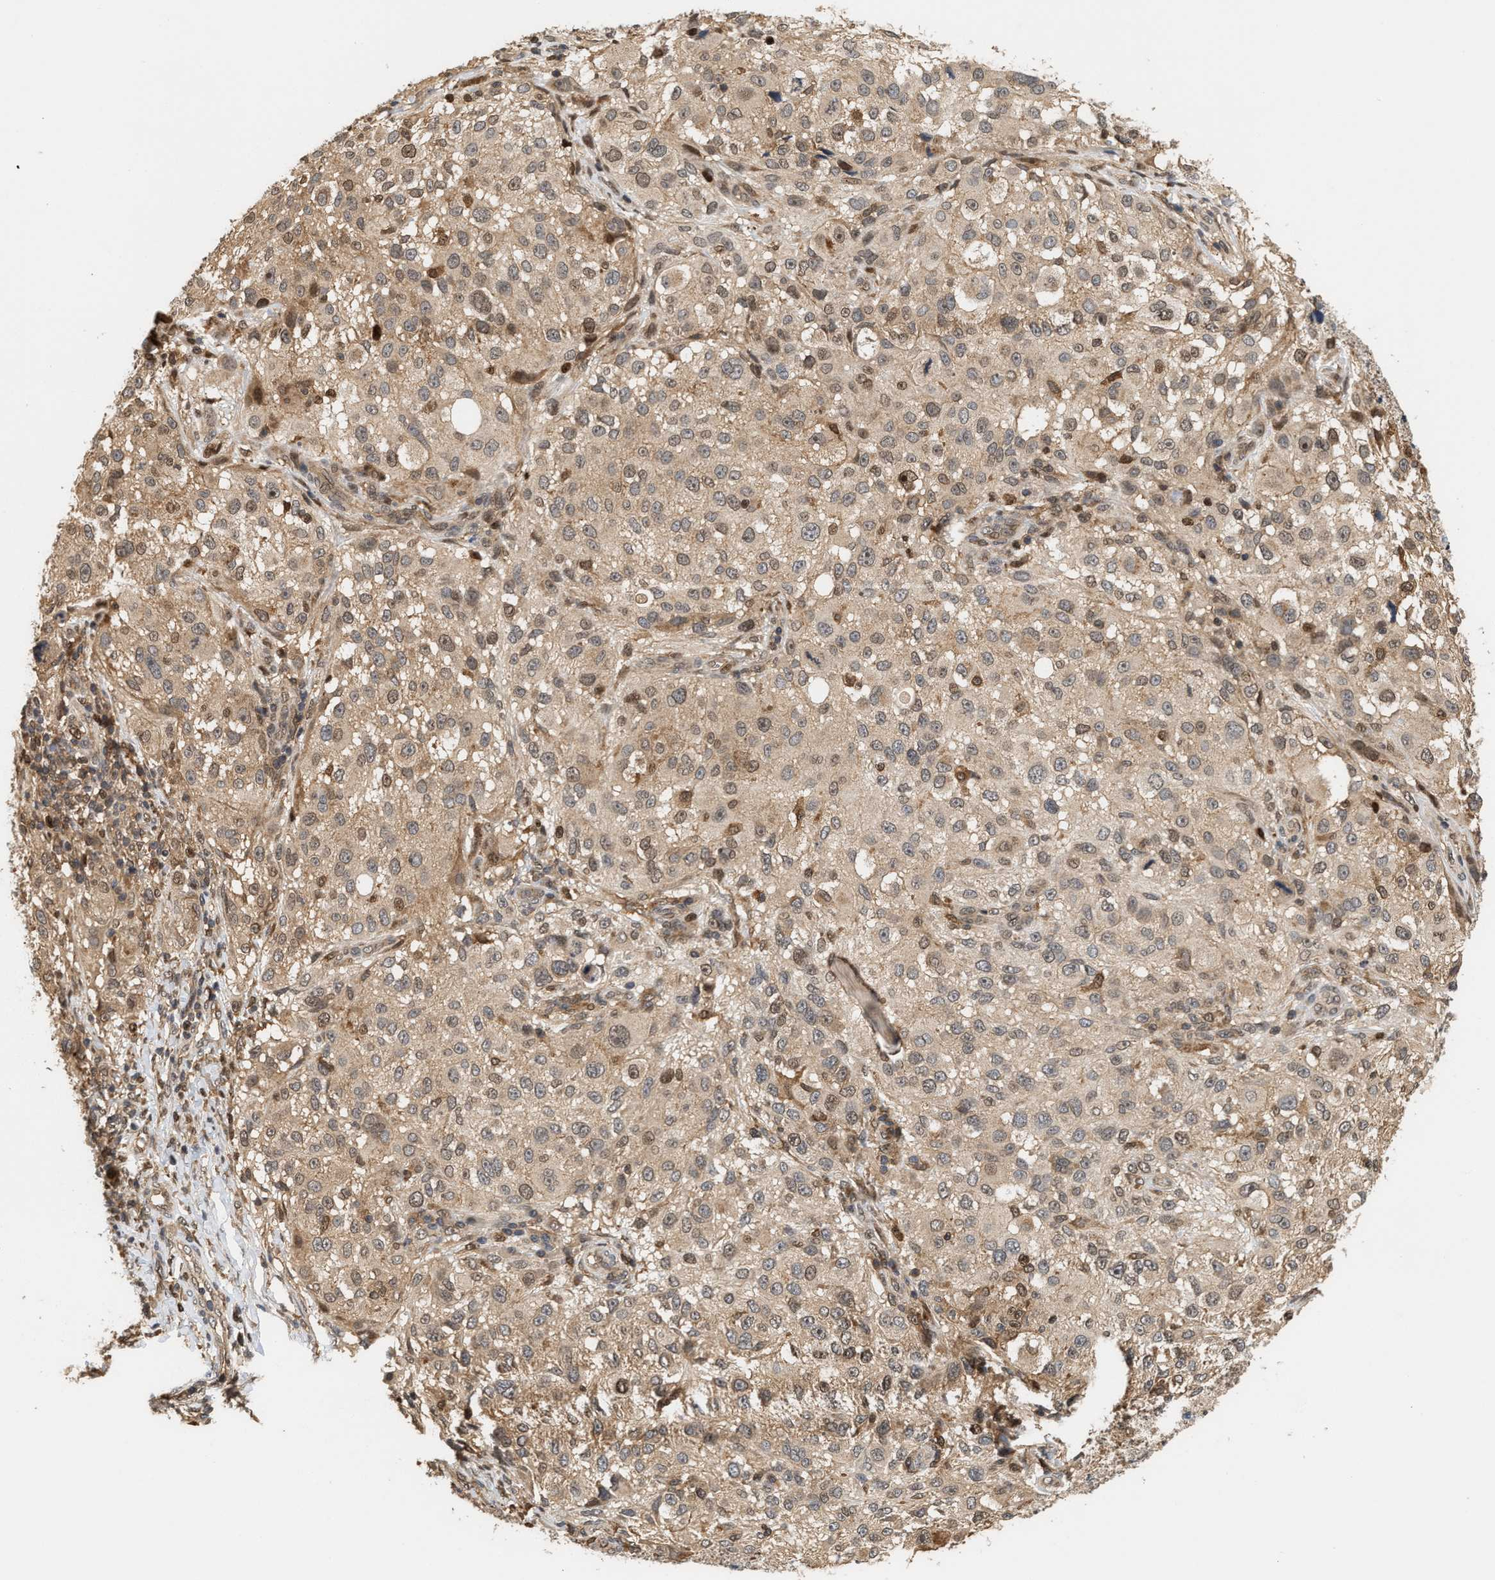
{"staining": {"intensity": "weak", "quantity": ">75%", "location": "cytoplasmic/membranous,nuclear"}, "tissue": "melanoma", "cell_type": "Tumor cells", "image_type": "cancer", "snomed": [{"axis": "morphology", "description": "Necrosis, NOS"}, {"axis": "morphology", "description": "Malignant melanoma, NOS"}, {"axis": "topography", "description": "Skin"}], "caption": "Protein expression by immunohistochemistry (IHC) displays weak cytoplasmic/membranous and nuclear positivity in approximately >75% of tumor cells in malignant melanoma. Using DAB (brown) and hematoxylin (blue) stains, captured at high magnification using brightfield microscopy.", "gene": "ABHD5", "patient": {"sex": "female", "age": 87}}